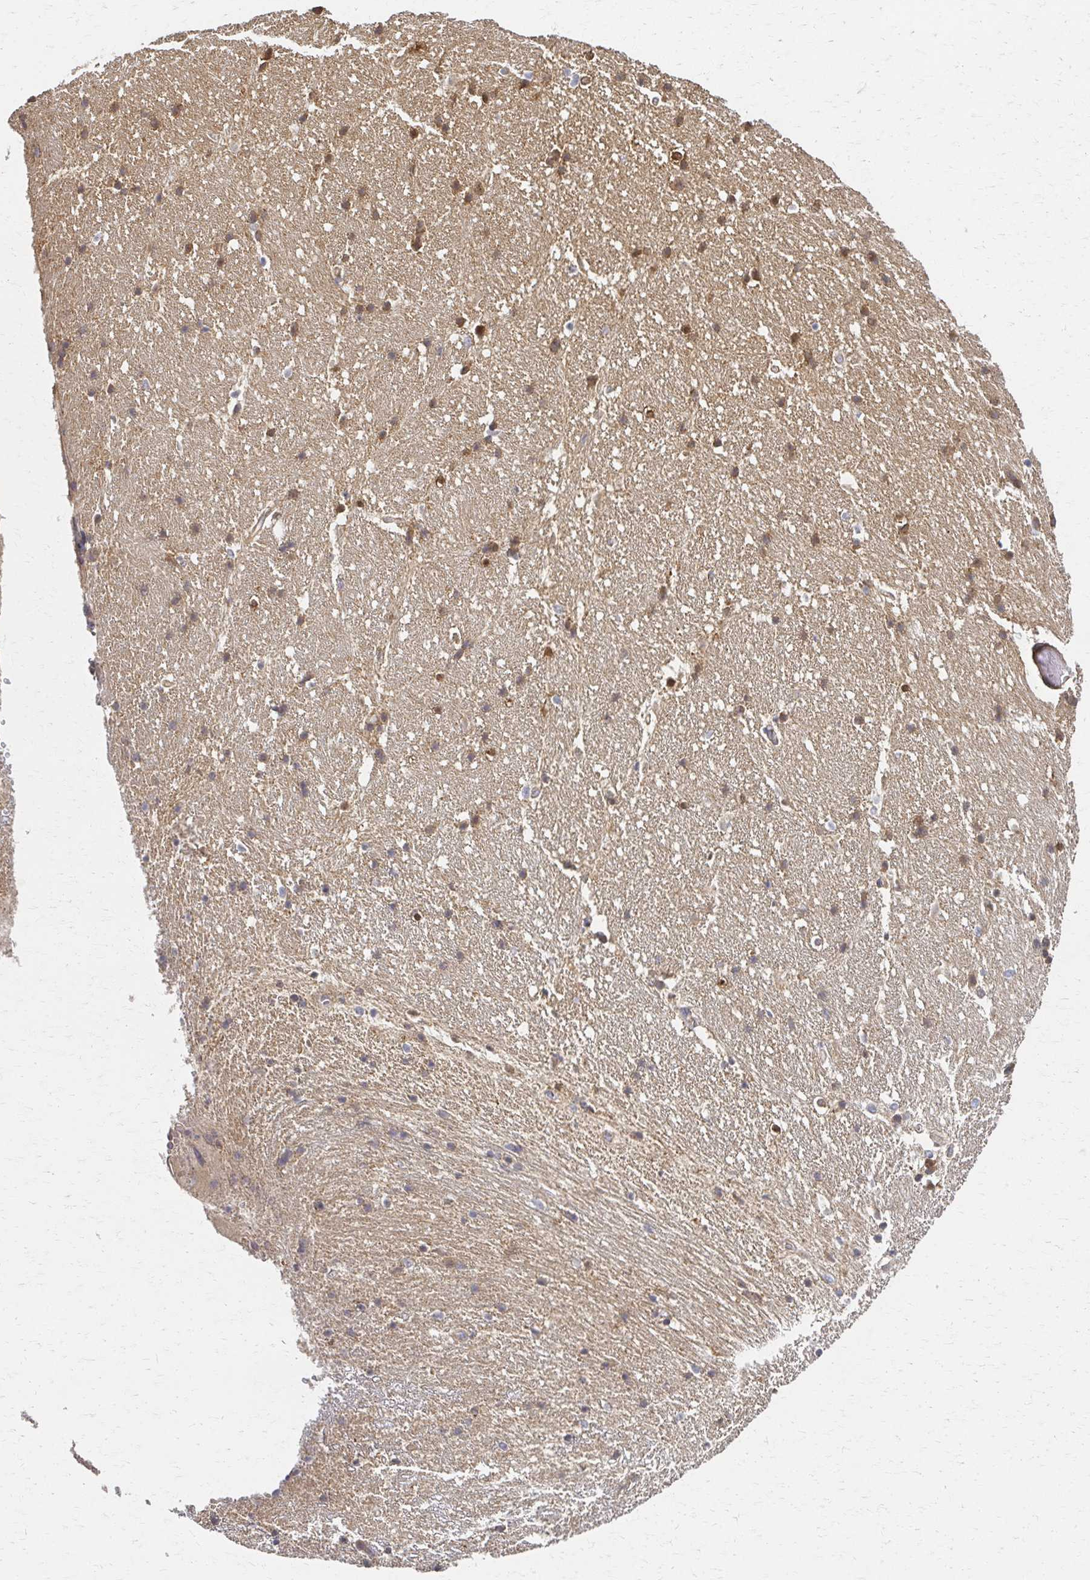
{"staining": {"intensity": "moderate", "quantity": "25%-75%", "location": "cytoplasmic/membranous,nuclear"}, "tissue": "hippocampus", "cell_type": "Glial cells", "image_type": "normal", "snomed": [{"axis": "morphology", "description": "Normal tissue, NOS"}, {"axis": "topography", "description": "Hippocampus"}], "caption": "This micrograph exhibits immunohistochemistry staining of normal hippocampus, with medium moderate cytoplasmic/membranous,nuclear positivity in about 25%-75% of glial cells.", "gene": "EOLA1", "patient": {"sex": "male", "age": 63}}